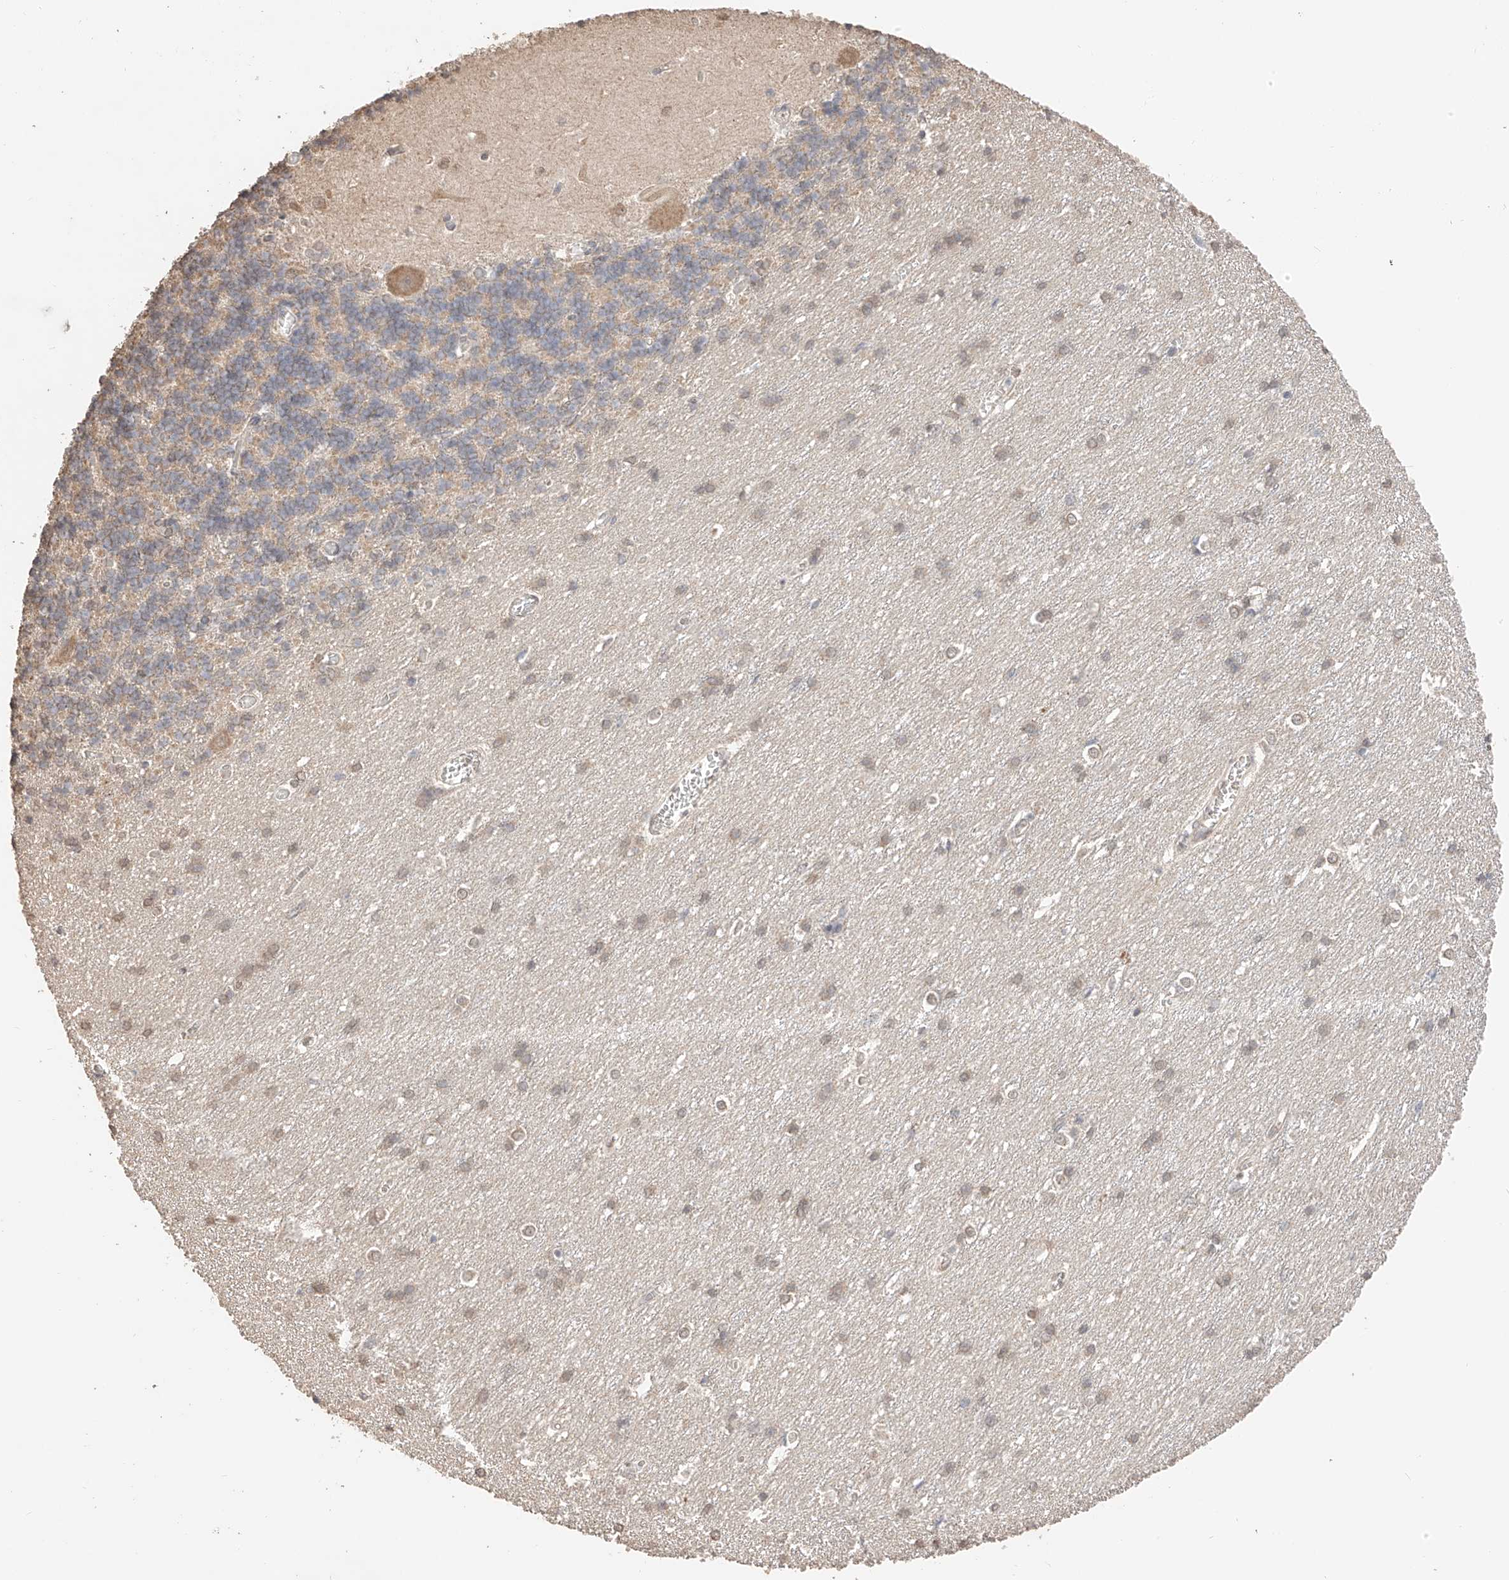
{"staining": {"intensity": "negative", "quantity": "none", "location": "none"}, "tissue": "cerebellum", "cell_type": "Cells in granular layer", "image_type": "normal", "snomed": [{"axis": "morphology", "description": "Normal tissue, NOS"}, {"axis": "topography", "description": "Cerebellum"}], "caption": "The immunohistochemistry photomicrograph has no significant staining in cells in granular layer of cerebellum. The staining is performed using DAB (3,3'-diaminobenzidine) brown chromogen with nuclei counter-stained in using hematoxylin.", "gene": "IL22RA2", "patient": {"sex": "male", "age": 37}}